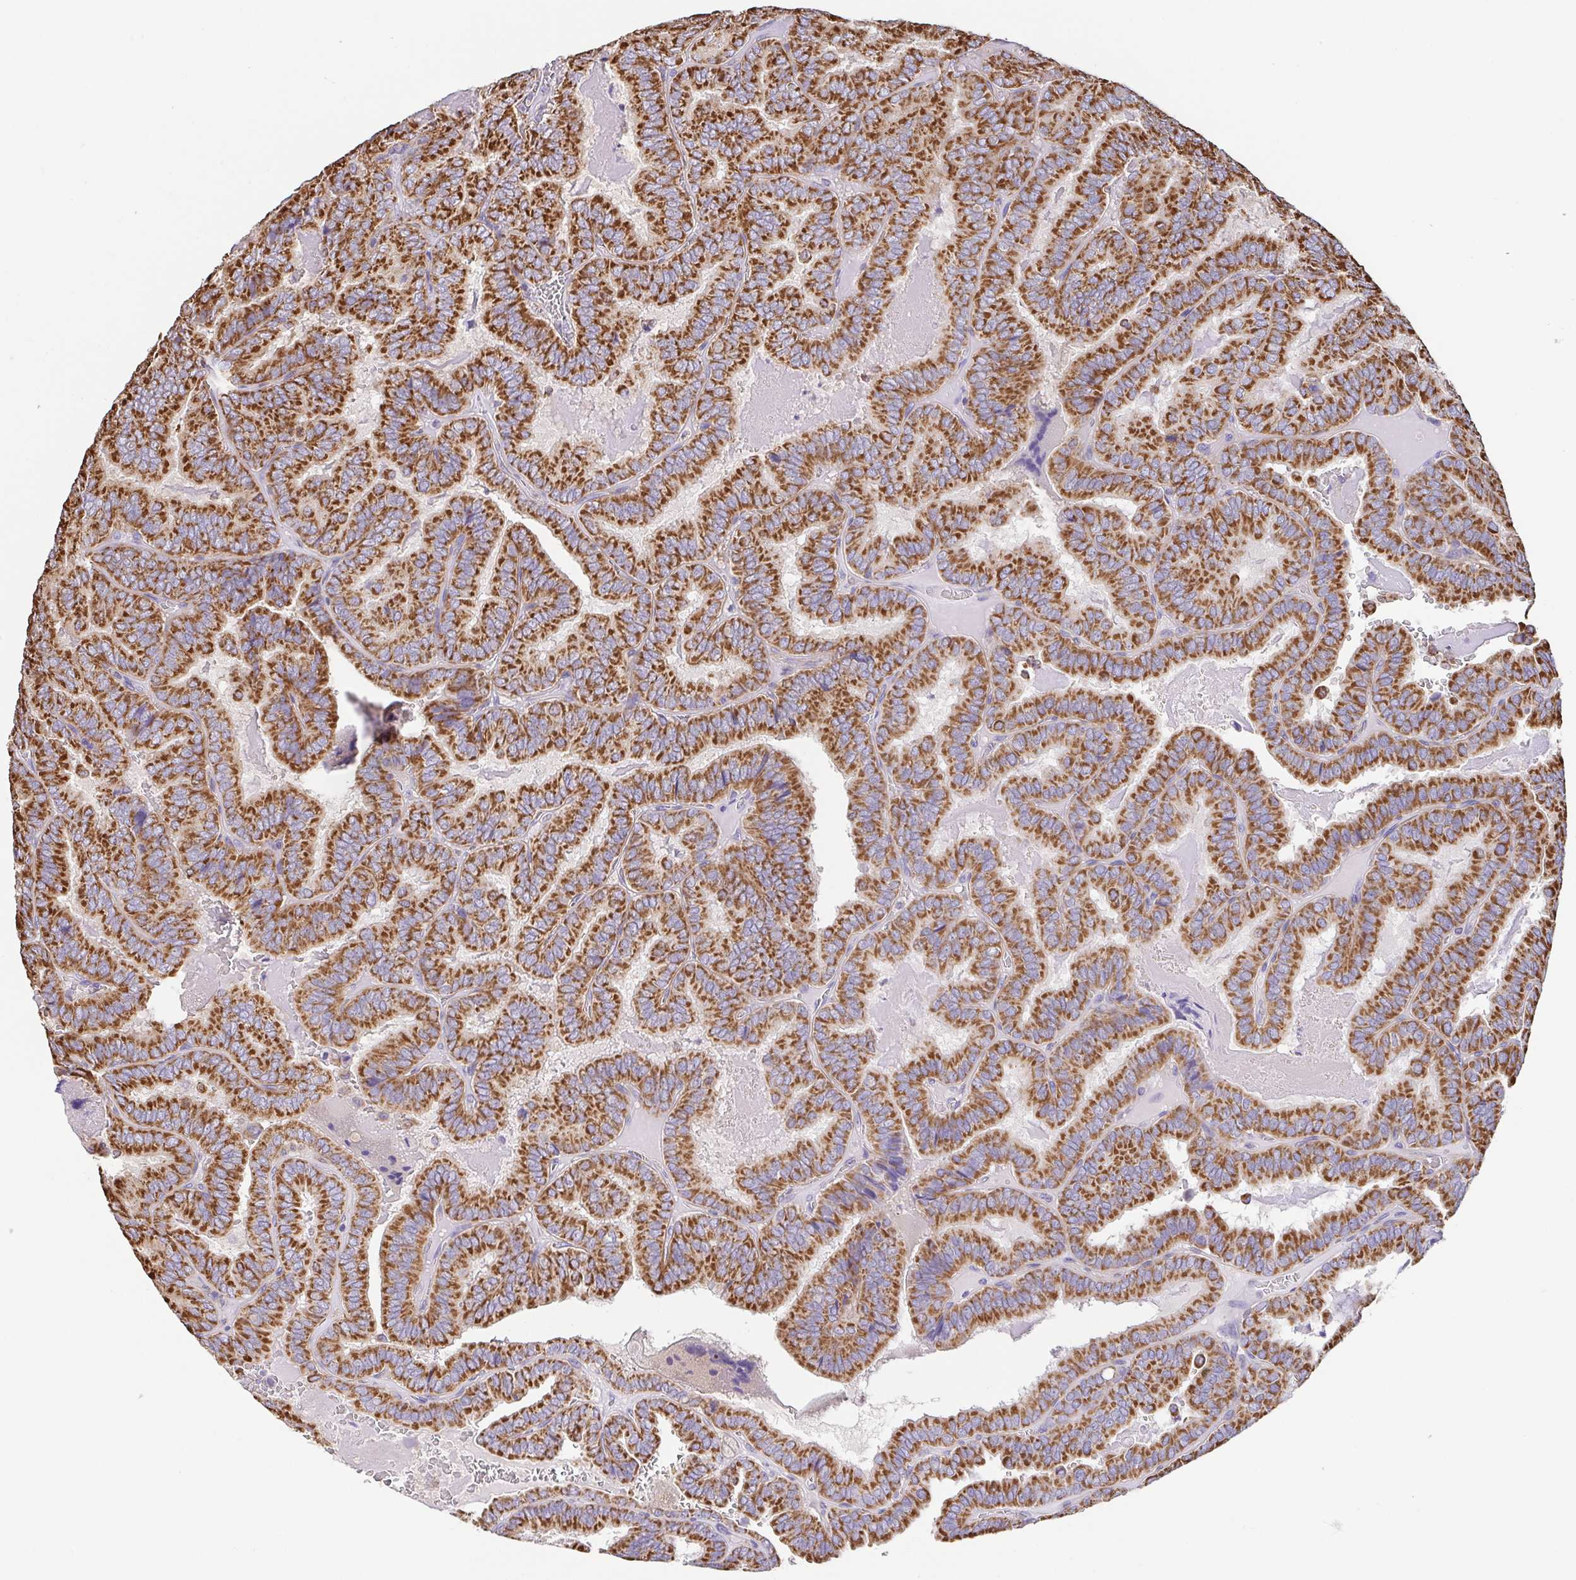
{"staining": {"intensity": "strong", "quantity": ">75%", "location": "cytoplasmic/membranous"}, "tissue": "thyroid cancer", "cell_type": "Tumor cells", "image_type": "cancer", "snomed": [{"axis": "morphology", "description": "Papillary adenocarcinoma, NOS"}, {"axis": "topography", "description": "Thyroid gland"}], "caption": "Thyroid papillary adenocarcinoma stained for a protein (brown) reveals strong cytoplasmic/membranous positive expression in about >75% of tumor cells.", "gene": "GINM1", "patient": {"sex": "female", "age": 75}}